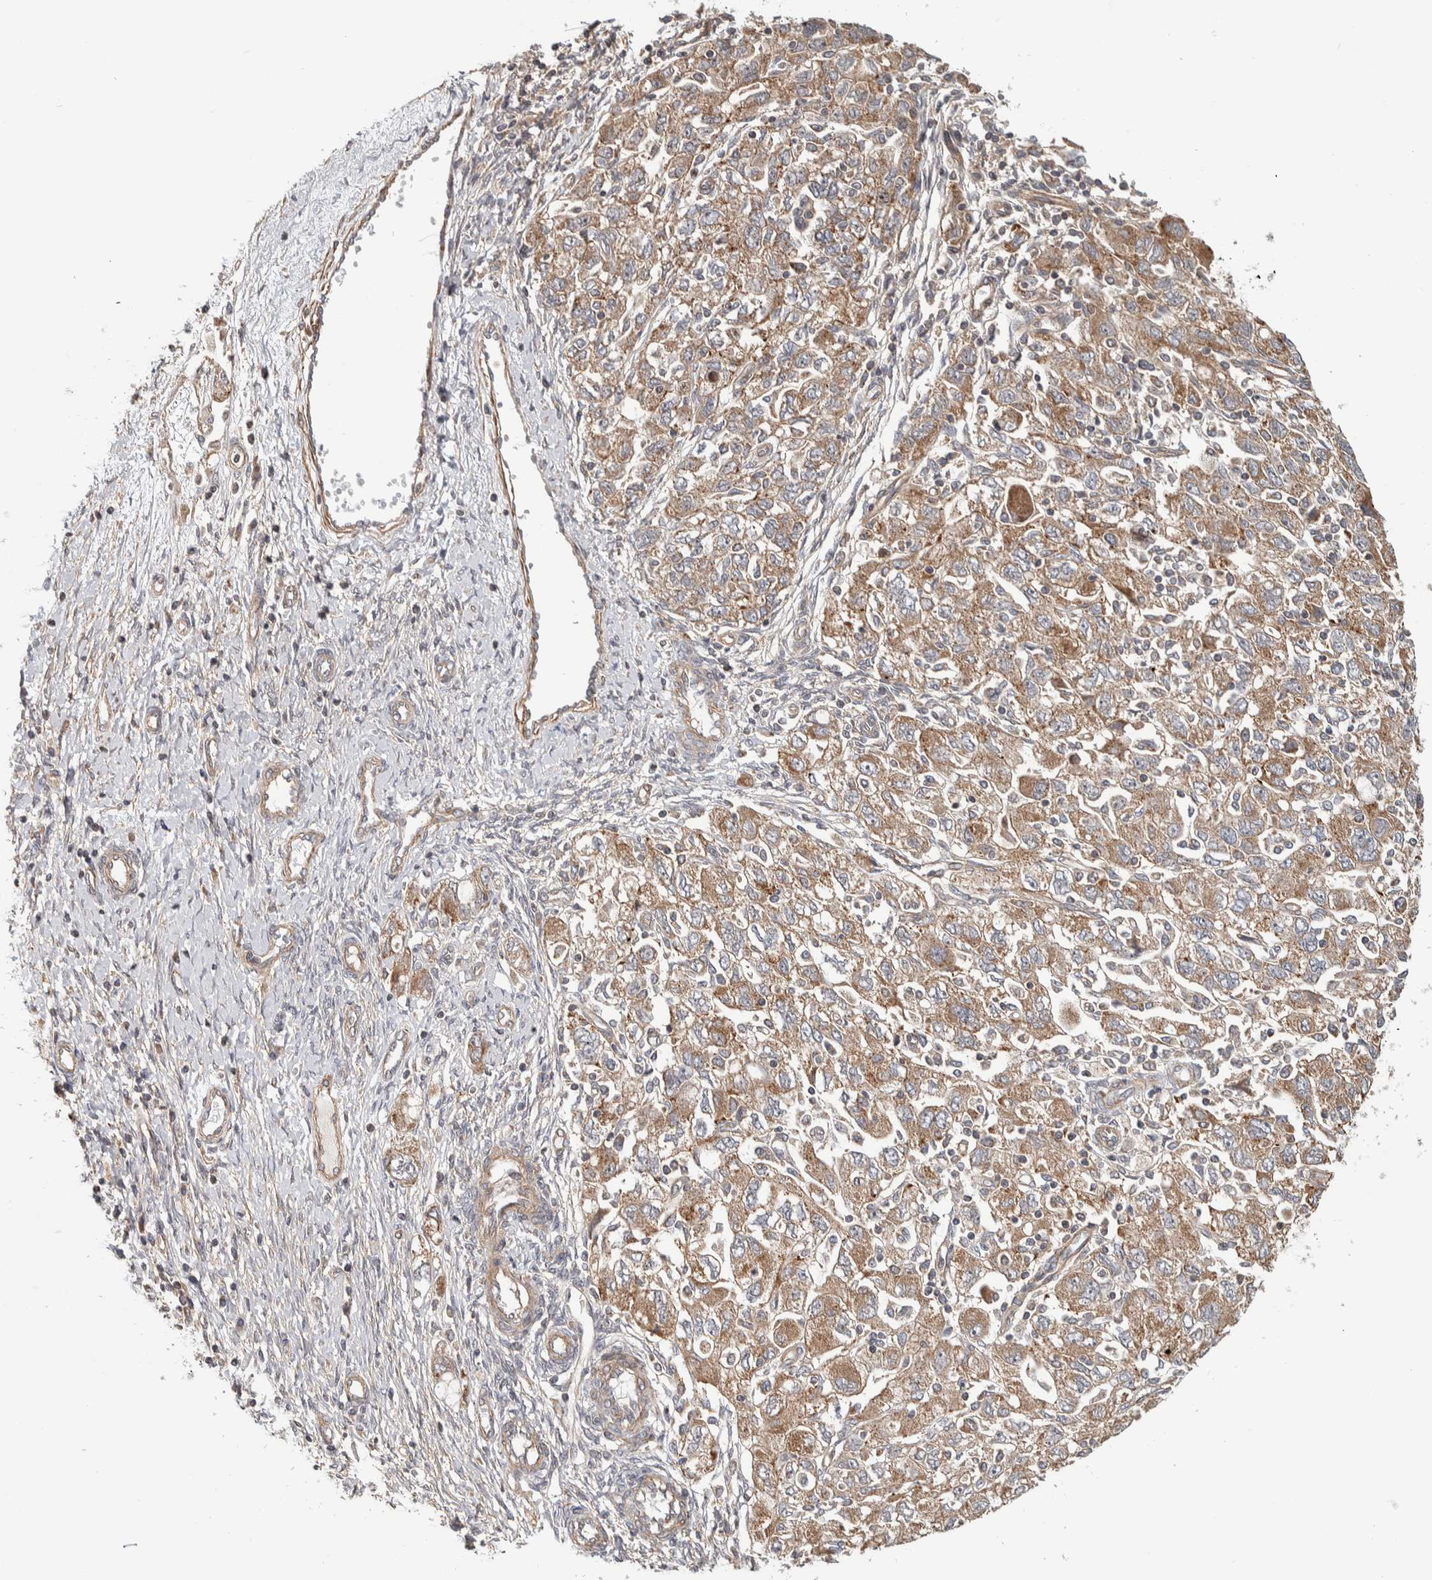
{"staining": {"intensity": "moderate", "quantity": ">75%", "location": "cytoplasmic/membranous"}, "tissue": "ovarian cancer", "cell_type": "Tumor cells", "image_type": "cancer", "snomed": [{"axis": "morphology", "description": "Carcinoma, NOS"}, {"axis": "morphology", "description": "Cystadenocarcinoma, serous, NOS"}, {"axis": "topography", "description": "Ovary"}], "caption": "A medium amount of moderate cytoplasmic/membranous expression is present in approximately >75% of tumor cells in ovarian cancer (carcinoma) tissue. (DAB (3,3'-diaminobenzidine) = brown stain, brightfield microscopy at high magnification).", "gene": "CHMP4C", "patient": {"sex": "female", "age": 69}}